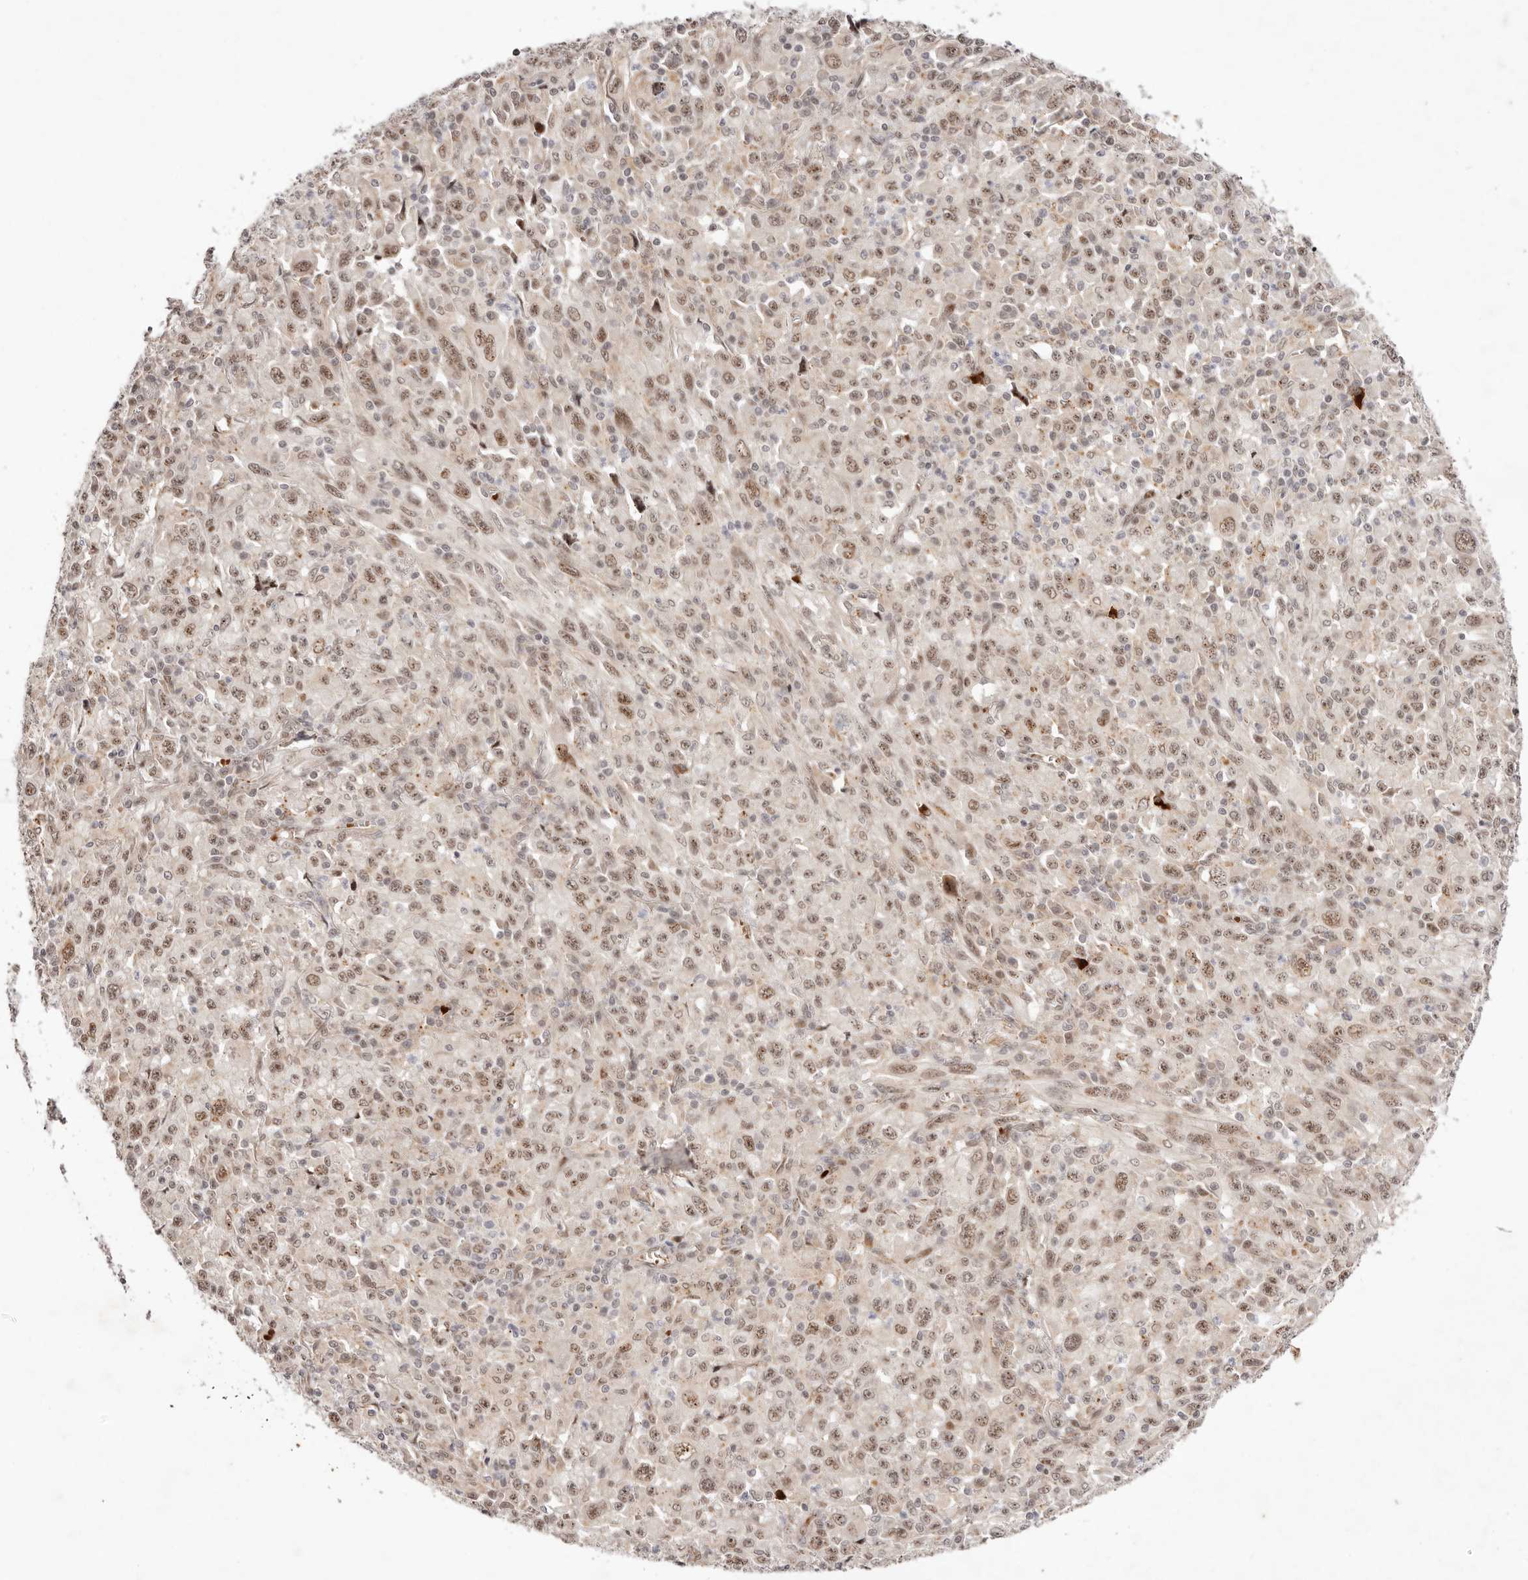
{"staining": {"intensity": "moderate", "quantity": ">75%", "location": "nuclear"}, "tissue": "melanoma", "cell_type": "Tumor cells", "image_type": "cancer", "snomed": [{"axis": "morphology", "description": "Malignant melanoma, Metastatic site"}, {"axis": "topography", "description": "Skin"}], "caption": "An immunohistochemistry (IHC) micrograph of tumor tissue is shown. Protein staining in brown shows moderate nuclear positivity in melanoma within tumor cells.", "gene": "WRN", "patient": {"sex": "female", "age": 56}}